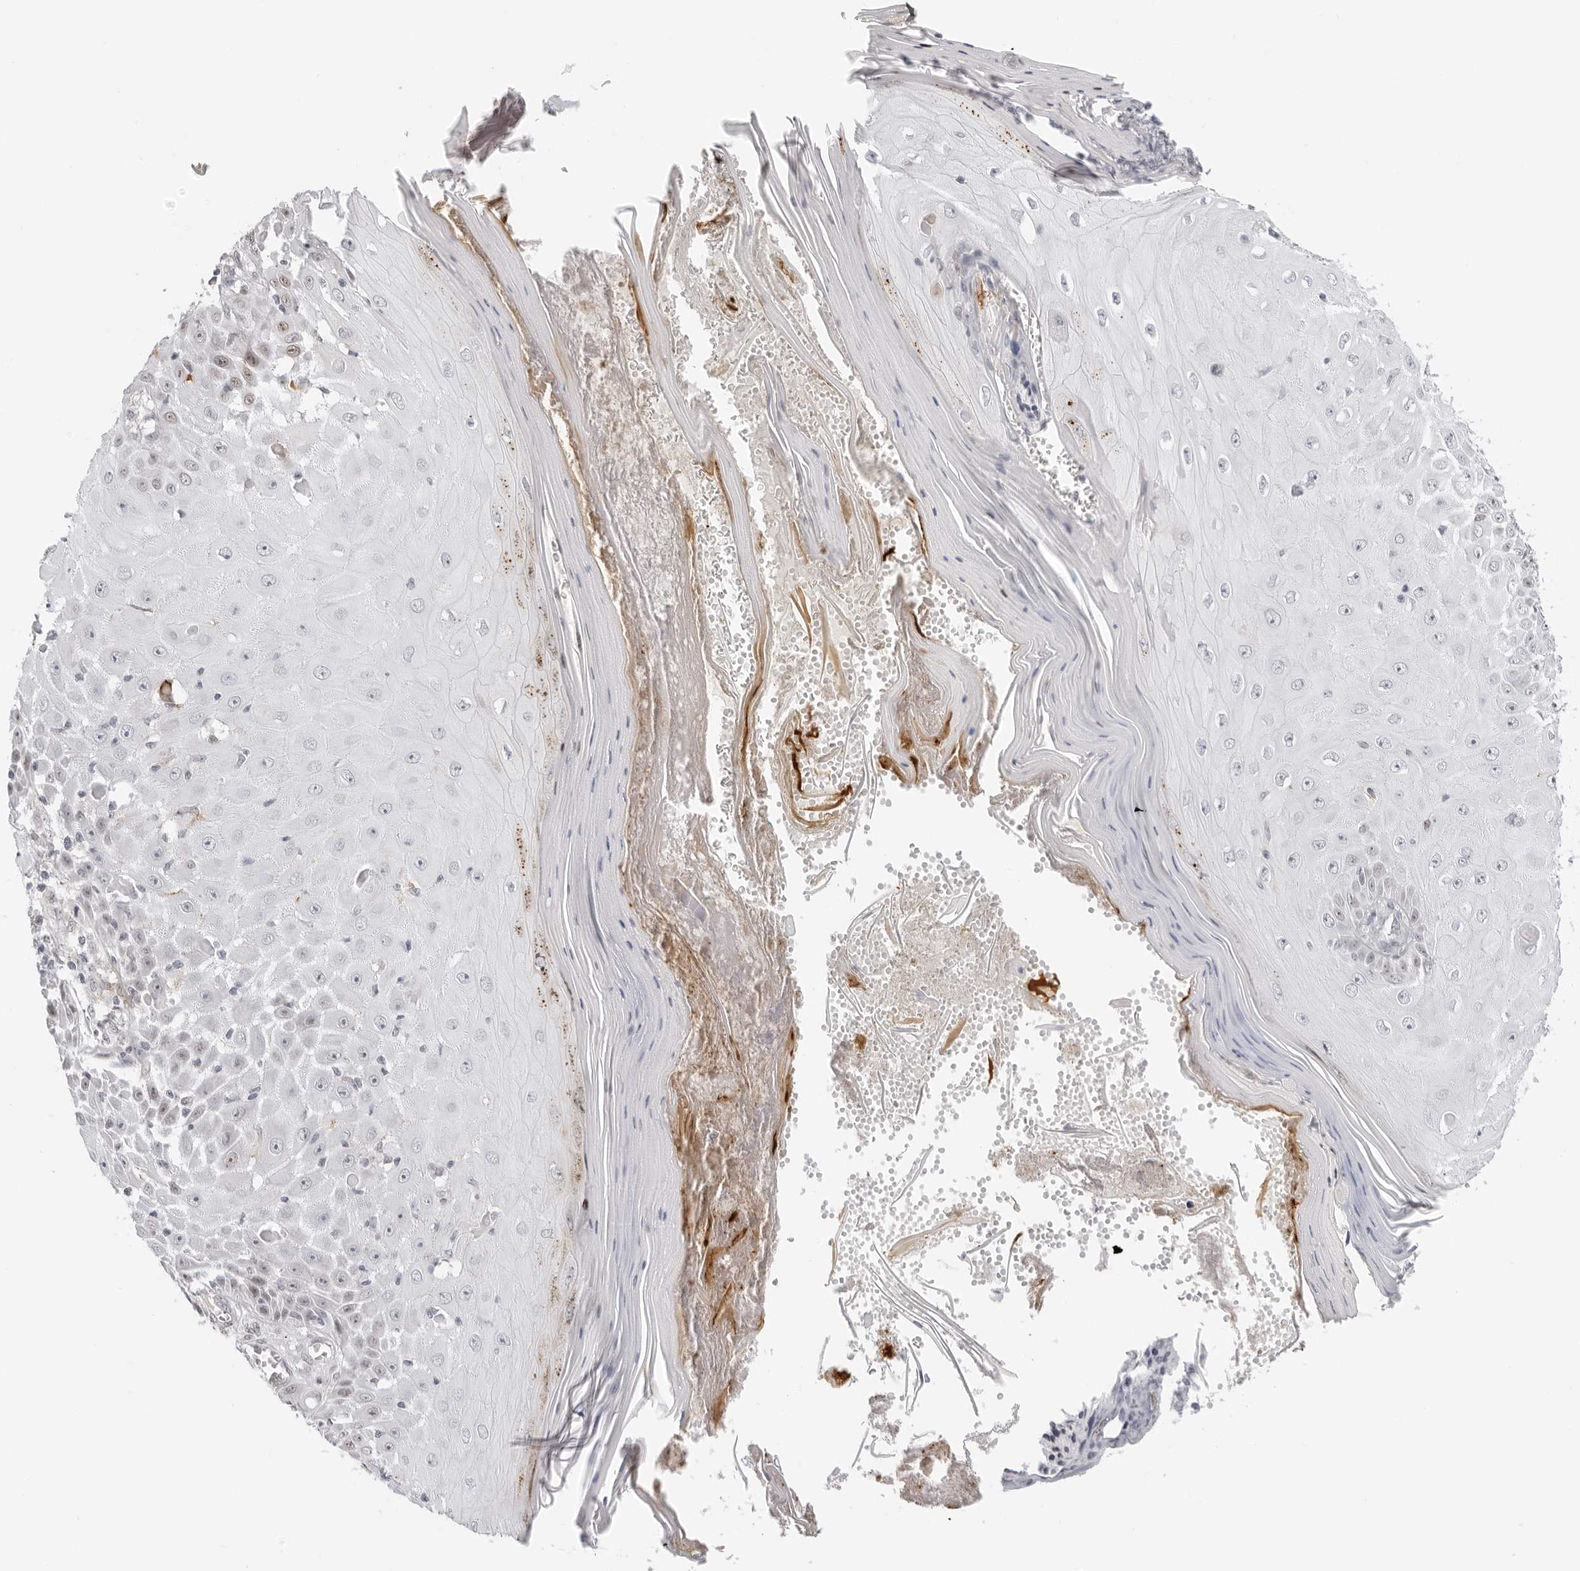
{"staining": {"intensity": "weak", "quantity": "<25%", "location": "nuclear"}, "tissue": "skin cancer", "cell_type": "Tumor cells", "image_type": "cancer", "snomed": [{"axis": "morphology", "description": "Squamous cell carcinoma, NOS"}, {"axis": "topography", "description": "Skin"}], "caption": "DAB (3,3'-diaminobenzidine) immunohistochemical staining of skin squamous cell carcinoma exhibits no significant expression in tumor cells.", "gene": "MSH6", "patient": {"sex": "female", "age": 73}}